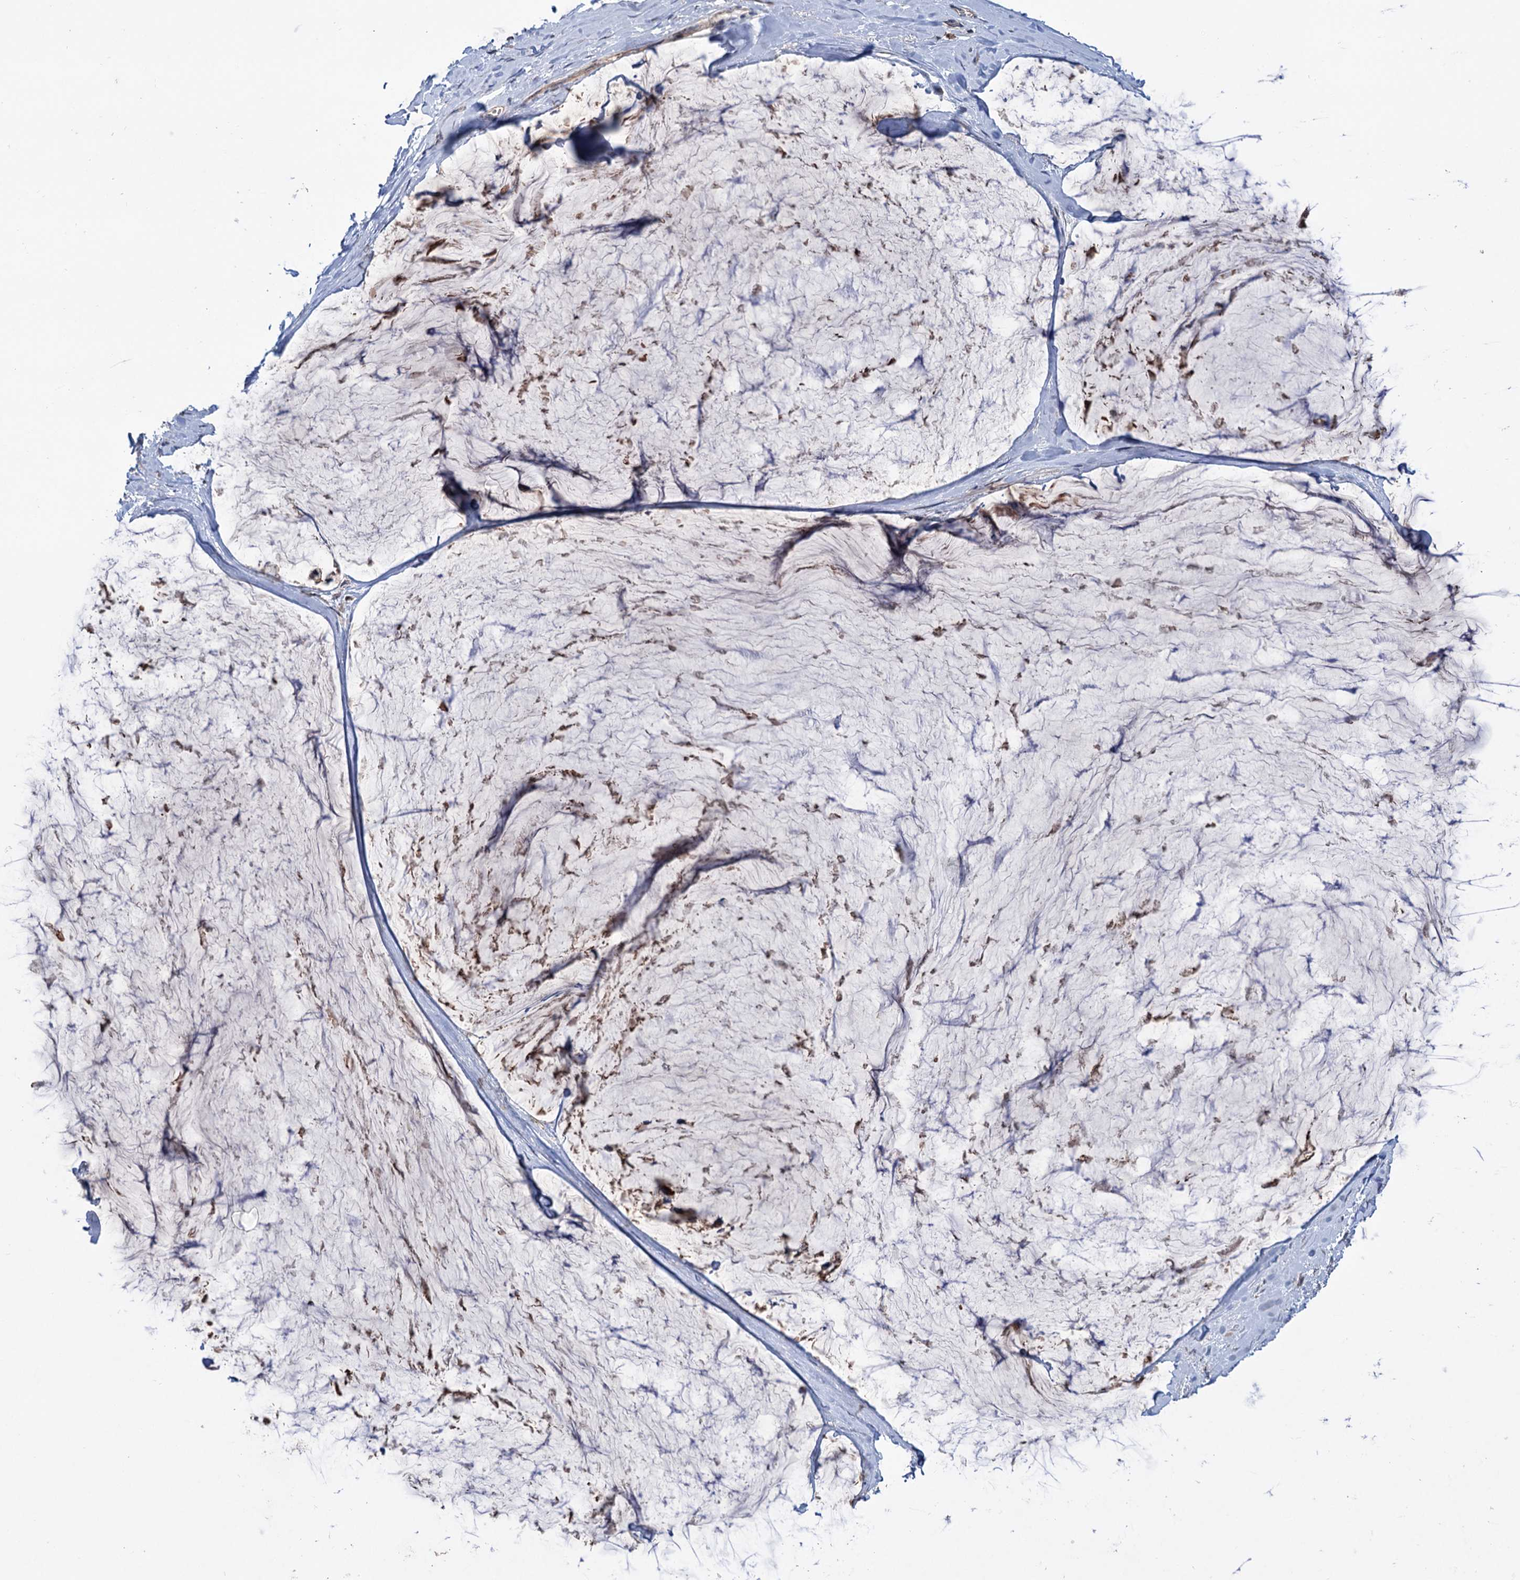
{"staining": {"intensity": "moderate", "quantity": ">75%", "location": "cytoplasmic/membranous"}, "tissue": "ovarian cancer", "cell_type": "Tumor cells", "image_type": "cancer", "snomed": [{"axis": "morphology", "description": "Cystadenocarcinoma, mucinous, NOS"}, {"axis": "topography", "description": "Ovary"}], "caption": "Approximately >75% of tumor cells in ovarian cancer display moderate cytoplasmic/membranous protein positivity as visualized by brown immunohistochemical staining.", "gene": "HTR3B", "patient": {"sex": "female", "age": 39}}